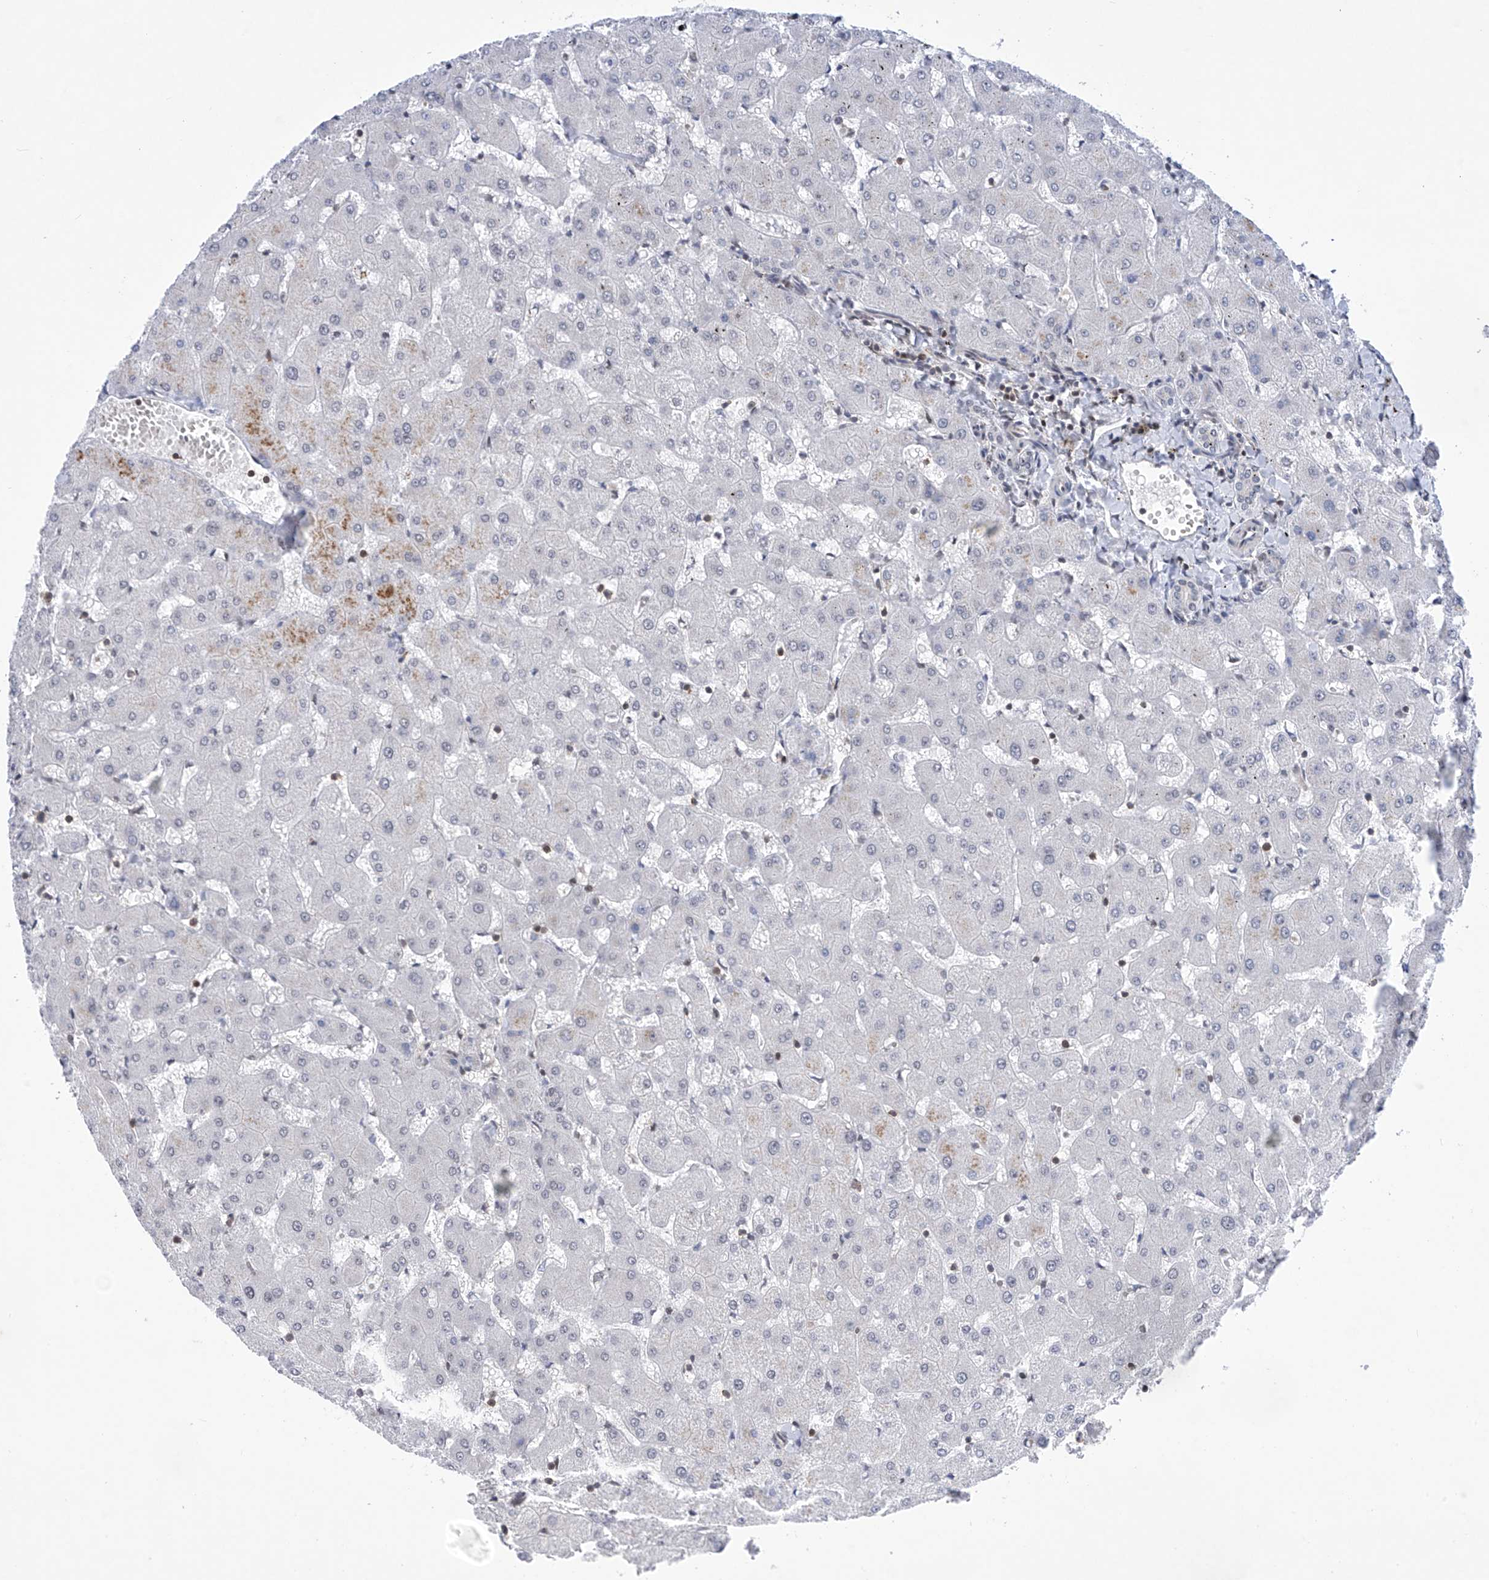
{"staining": {"intensity": "negative", "quantity": "none", "location": "none"}, "tissue": "liver", "cell_type": "Cholangiocytes", "image_type": "normal", "snomed": [{"axis": "morphology", "description": "Normal tissue, NOS"}, {"axis": "topography", "description": "Liver"}], "caption": "Immunohistochemistry (IHC) image of benign liver stained for a protein (brown), which shows no expression in cholangiocytes.", "gene": "MSL3", "patient": {"sex": "female", "age": 63}}